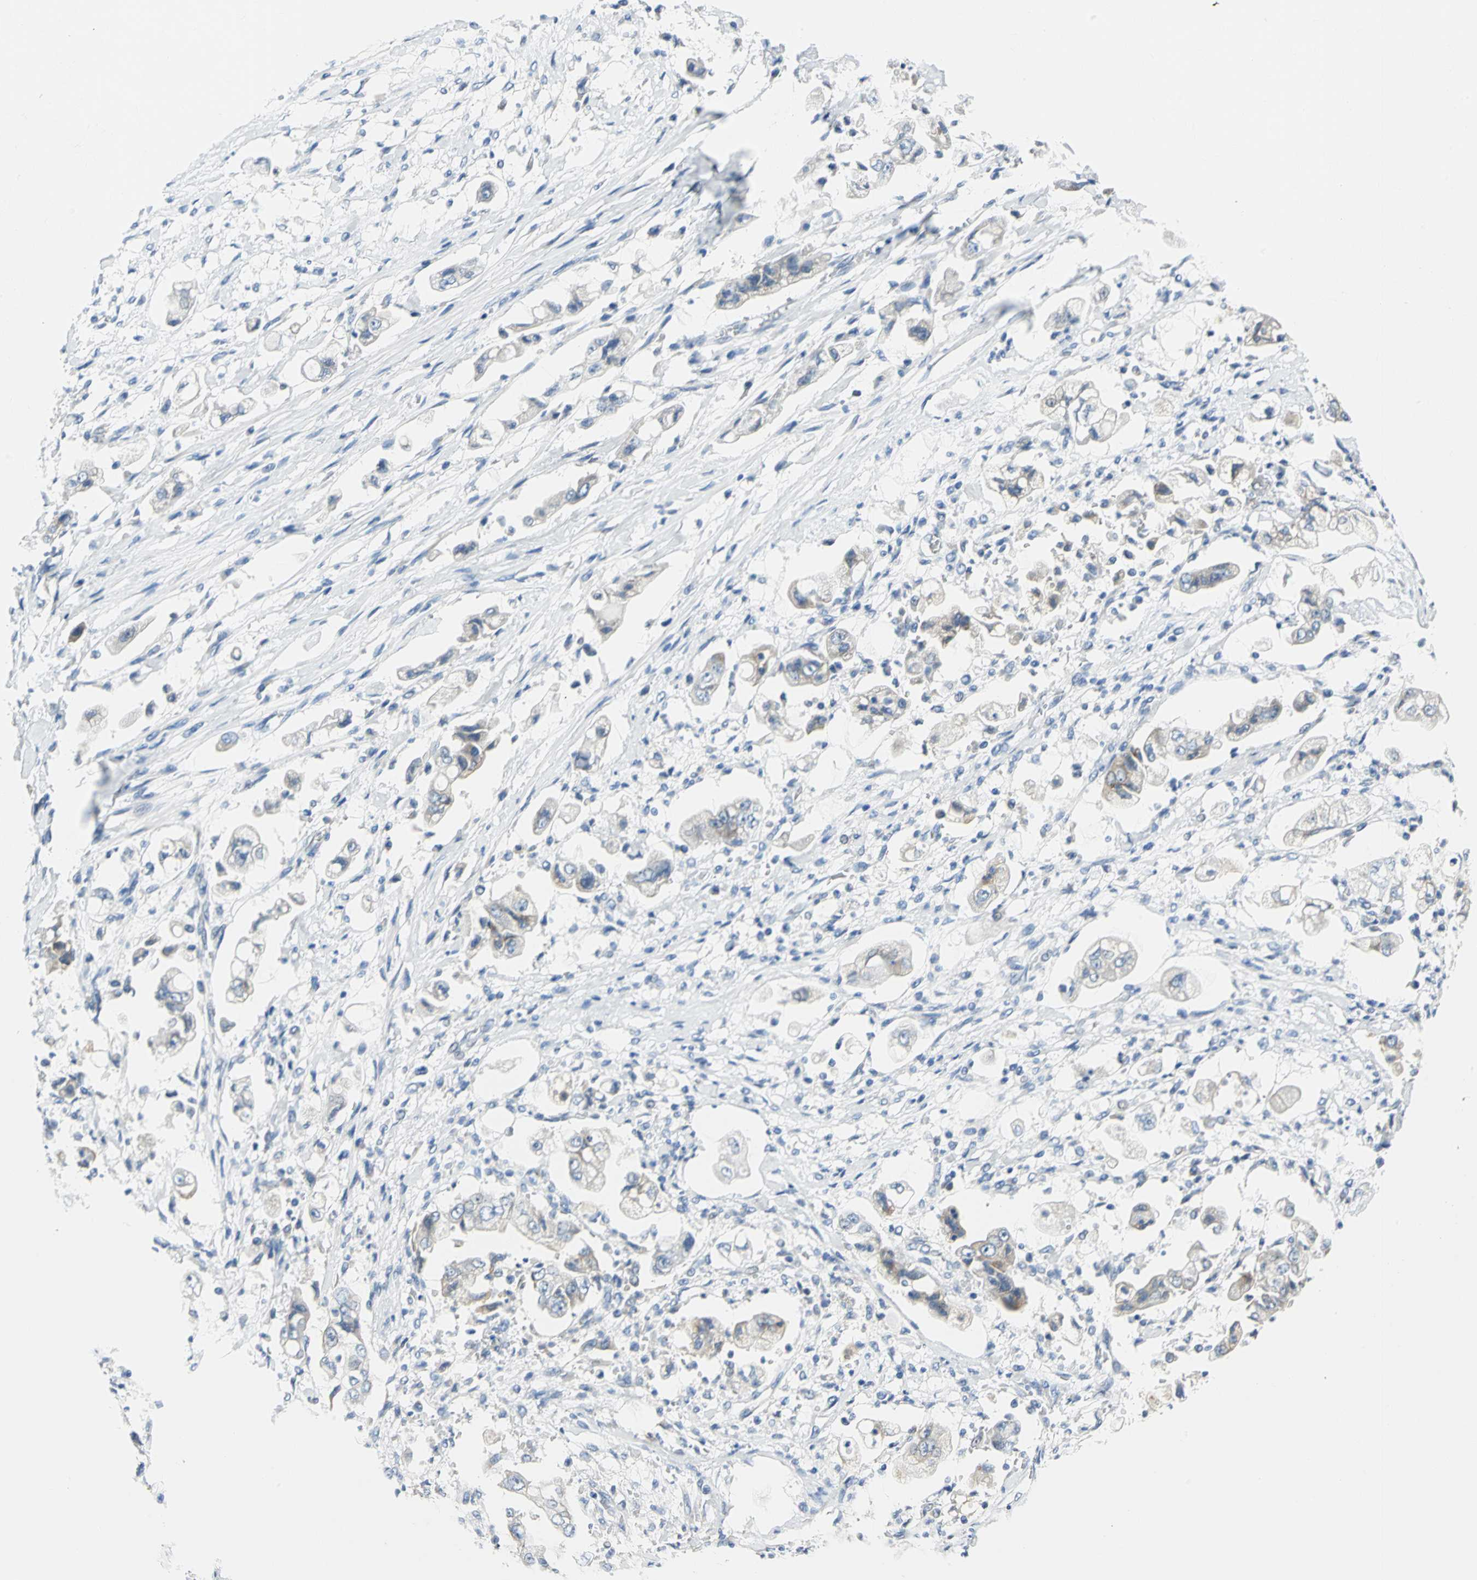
{"staining": {"intensity": "weak", "quantity": "25%-75%", "location": "cytoplasmic/membranous"}, "tissue": "stomach cancer", "cell_type": "Tumor cells", "image_type": "cancer", "snomed": [{"axis": "morphology", "description": "Adenocarcinoma, NOS"}, {"axis": "topography", "description": "Stomach"}], "caption": "Stomach cancer (adenocarcinoma) was stained to show a protein in brown. There is low levels of weak cytoplasmic/membranous expression in about 25%-75% of tumor cells.", "gene": "TRIM25", "patient": {"sex": "male", "age": 62}}